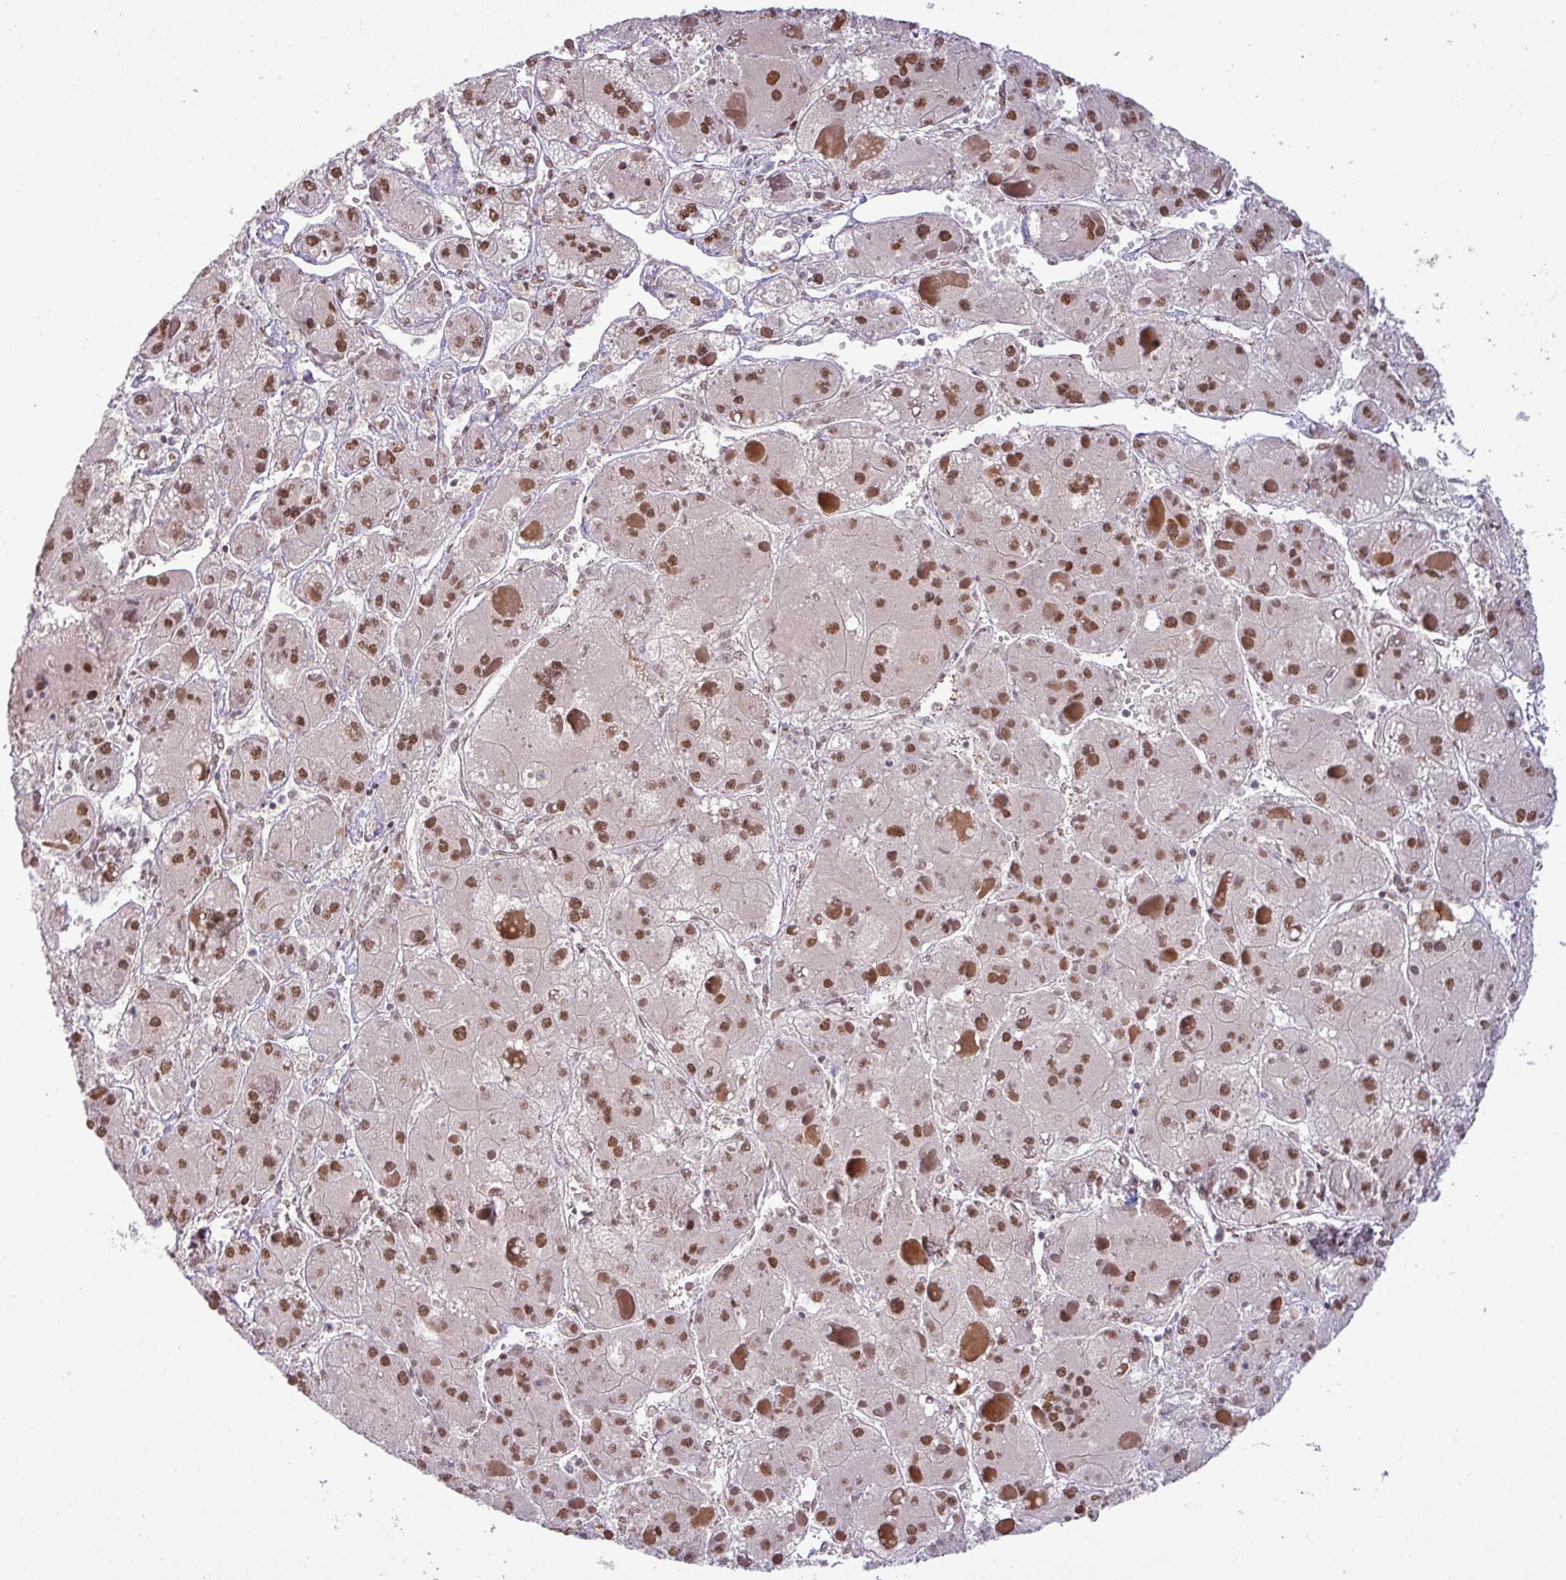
{"staining": {"intensity": "moderate", "quantity": ">75%", "location": "nuclear"}, "tissue": "liver cancer", "cell_type": "Tumor cells", "image_type": "cancer", "snomed": [{"axis": "morphology", "description": "Carcinoma, Hepatocellular, NOS"}, {"axis": "topography", "description": "Liver"}], "caption": "Protein analysis of liver cancer (hepatocellular carcinoma) tissue exhibits moderate nuclear expression in about >75% of tumor cells. The protein of interest is shown in brown color, while the nuclei are stained blue.", "gene": "PTPN20", "patient": {"sex": "female", "age": 73}}